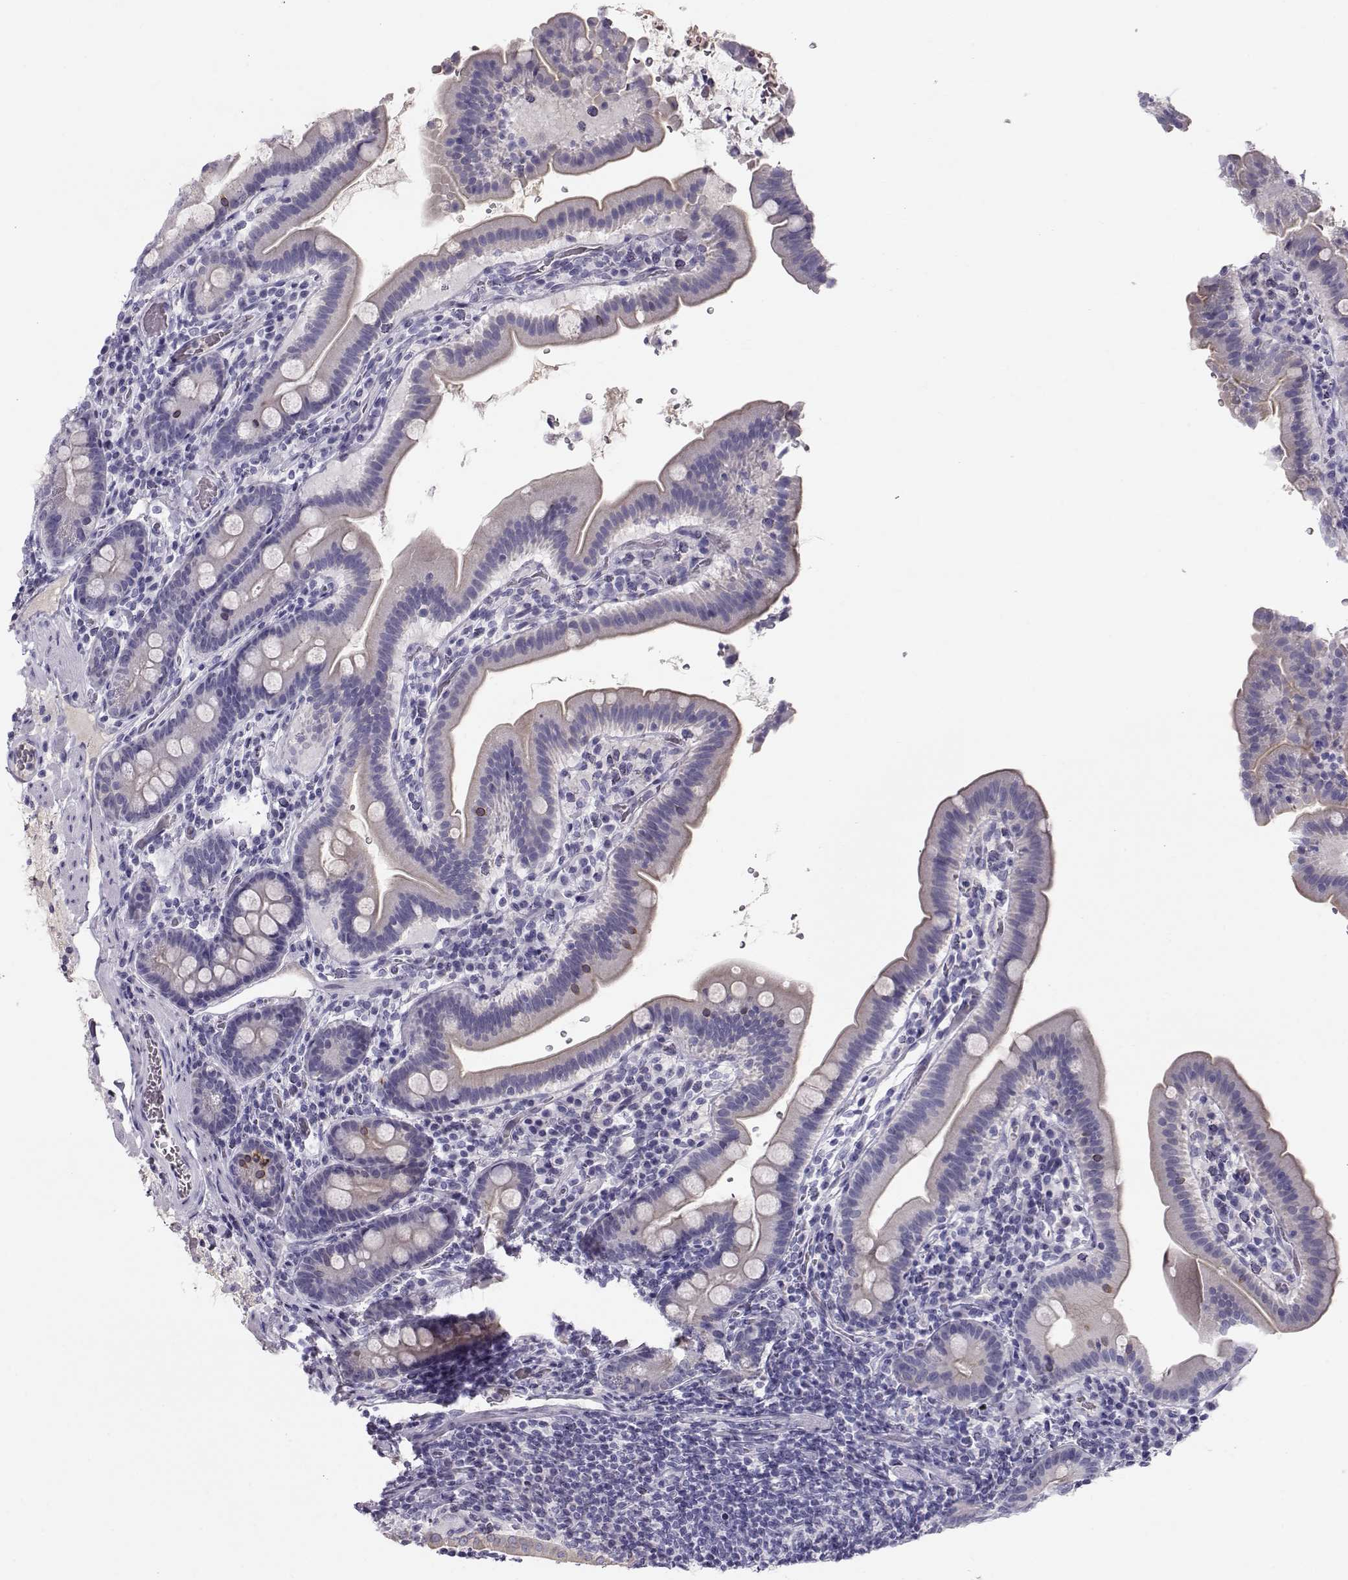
{"staining": {"intensity": "weak", "quantity": "<25%", "location": "cytoplasmic/membranous"}, "tissue": "small intestine", "cell_type": "Glandular cells", "image_type": "normal", "snomed": [{"axis": "morphology", "description": "Normal tissue, NOS"}, {"axis": "topography", "description": "Small intestine"}], "caption": "Immunohistochemistry (IHC) of normal small intestine demonstrates no staining in glandular cells.", "gene": "GPR26", "patient": {"sex": "male", "age": 26}}